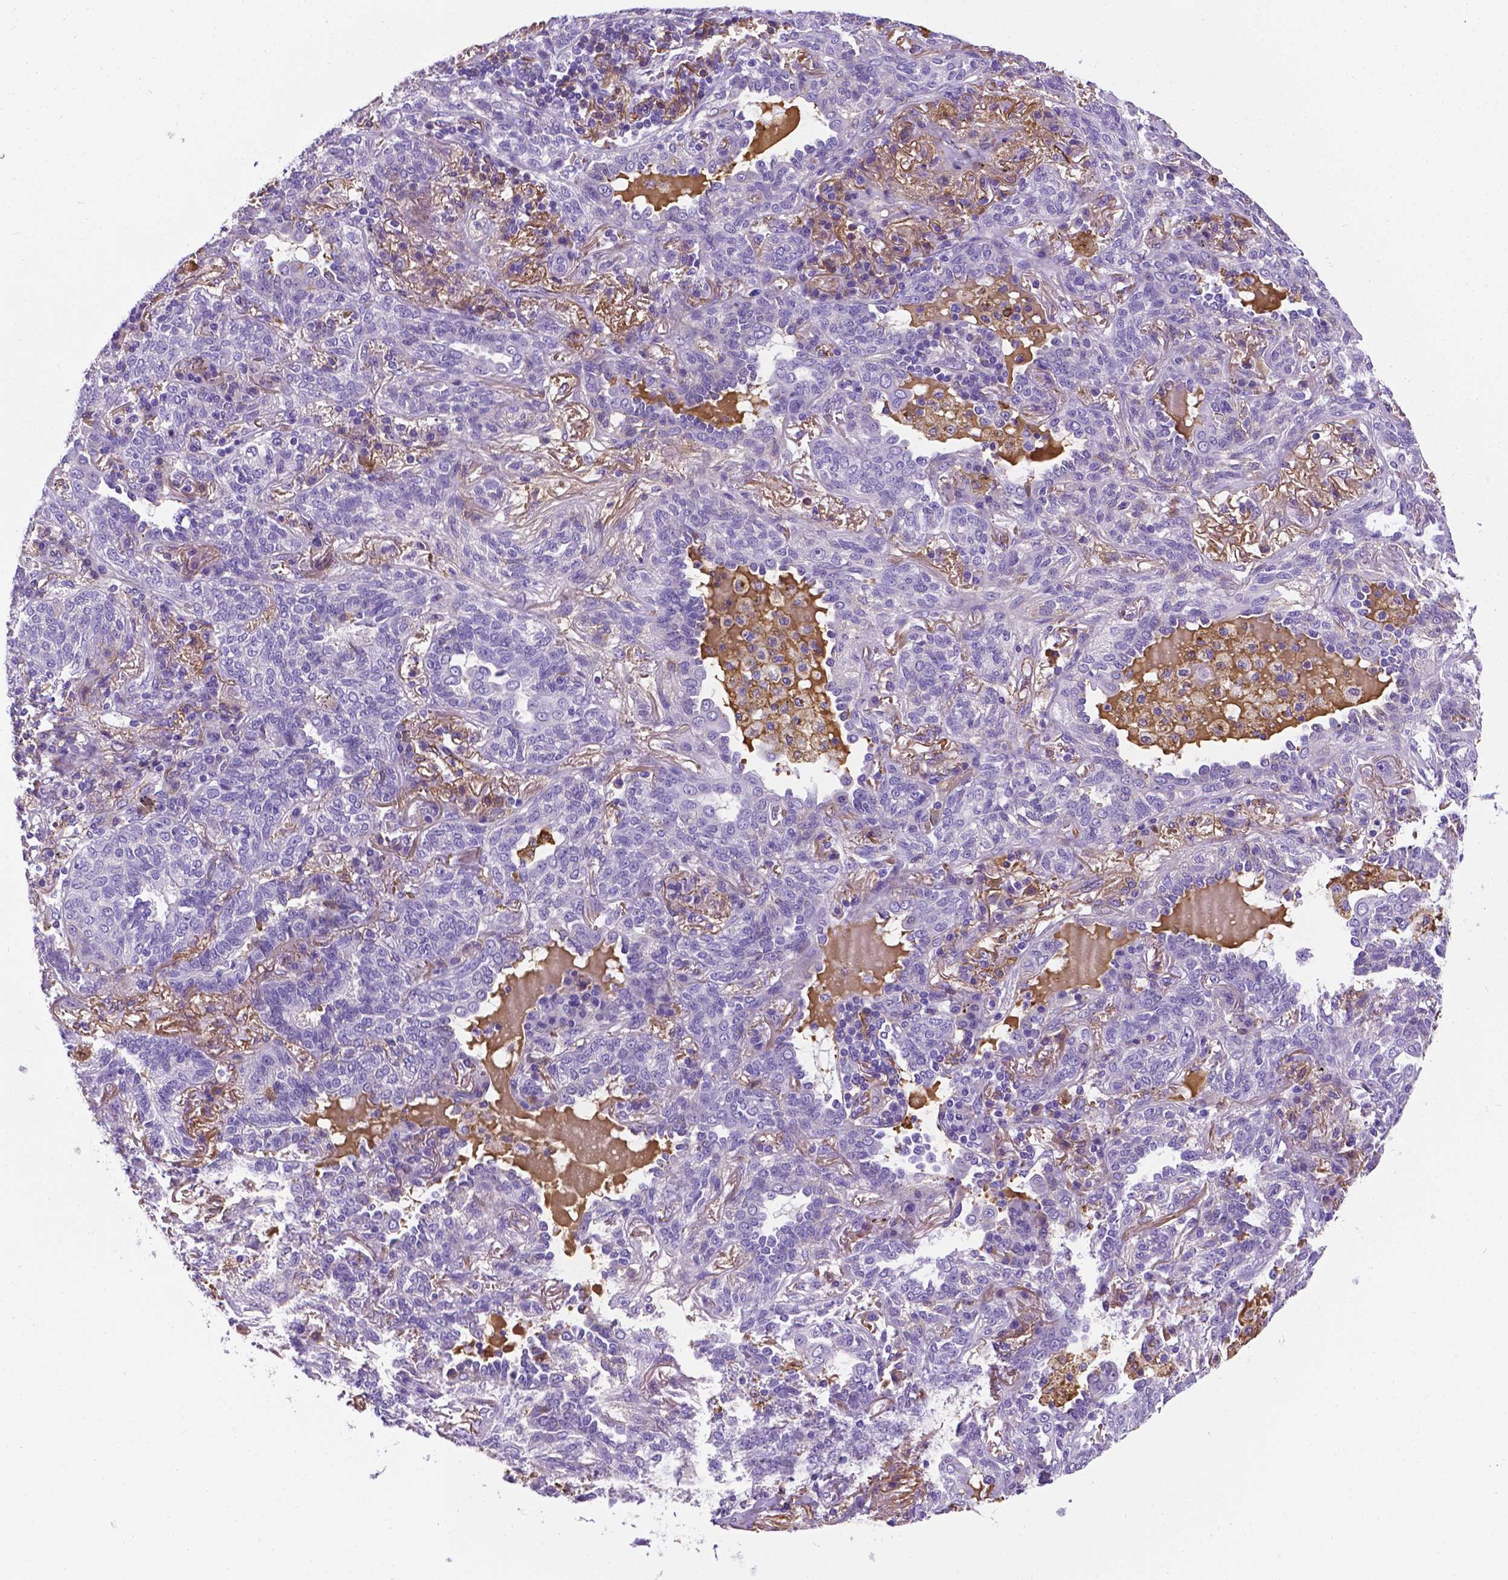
{"staining": {"intensity": "negative", "quantity": "none", "location": "none"}, "tissue": "lung cancer", "cell_type": "Tumor cells", "image_type": "cancer", "snomed": [{"axis": "morphology", "description": "Squamous cell carcinoma, NOS"}, {"axis": "topography", "description": "Lung"}], "caption": "There is no significant staining in tumor cells of lung squamous cell carcinoma. (DAB (3,3'-diaminobenzidine) immunohistochemistry visualized using brightfield microscopy, high magnification).", "gene": "APOE", "patient": {"sex": "female", "age": 70}}